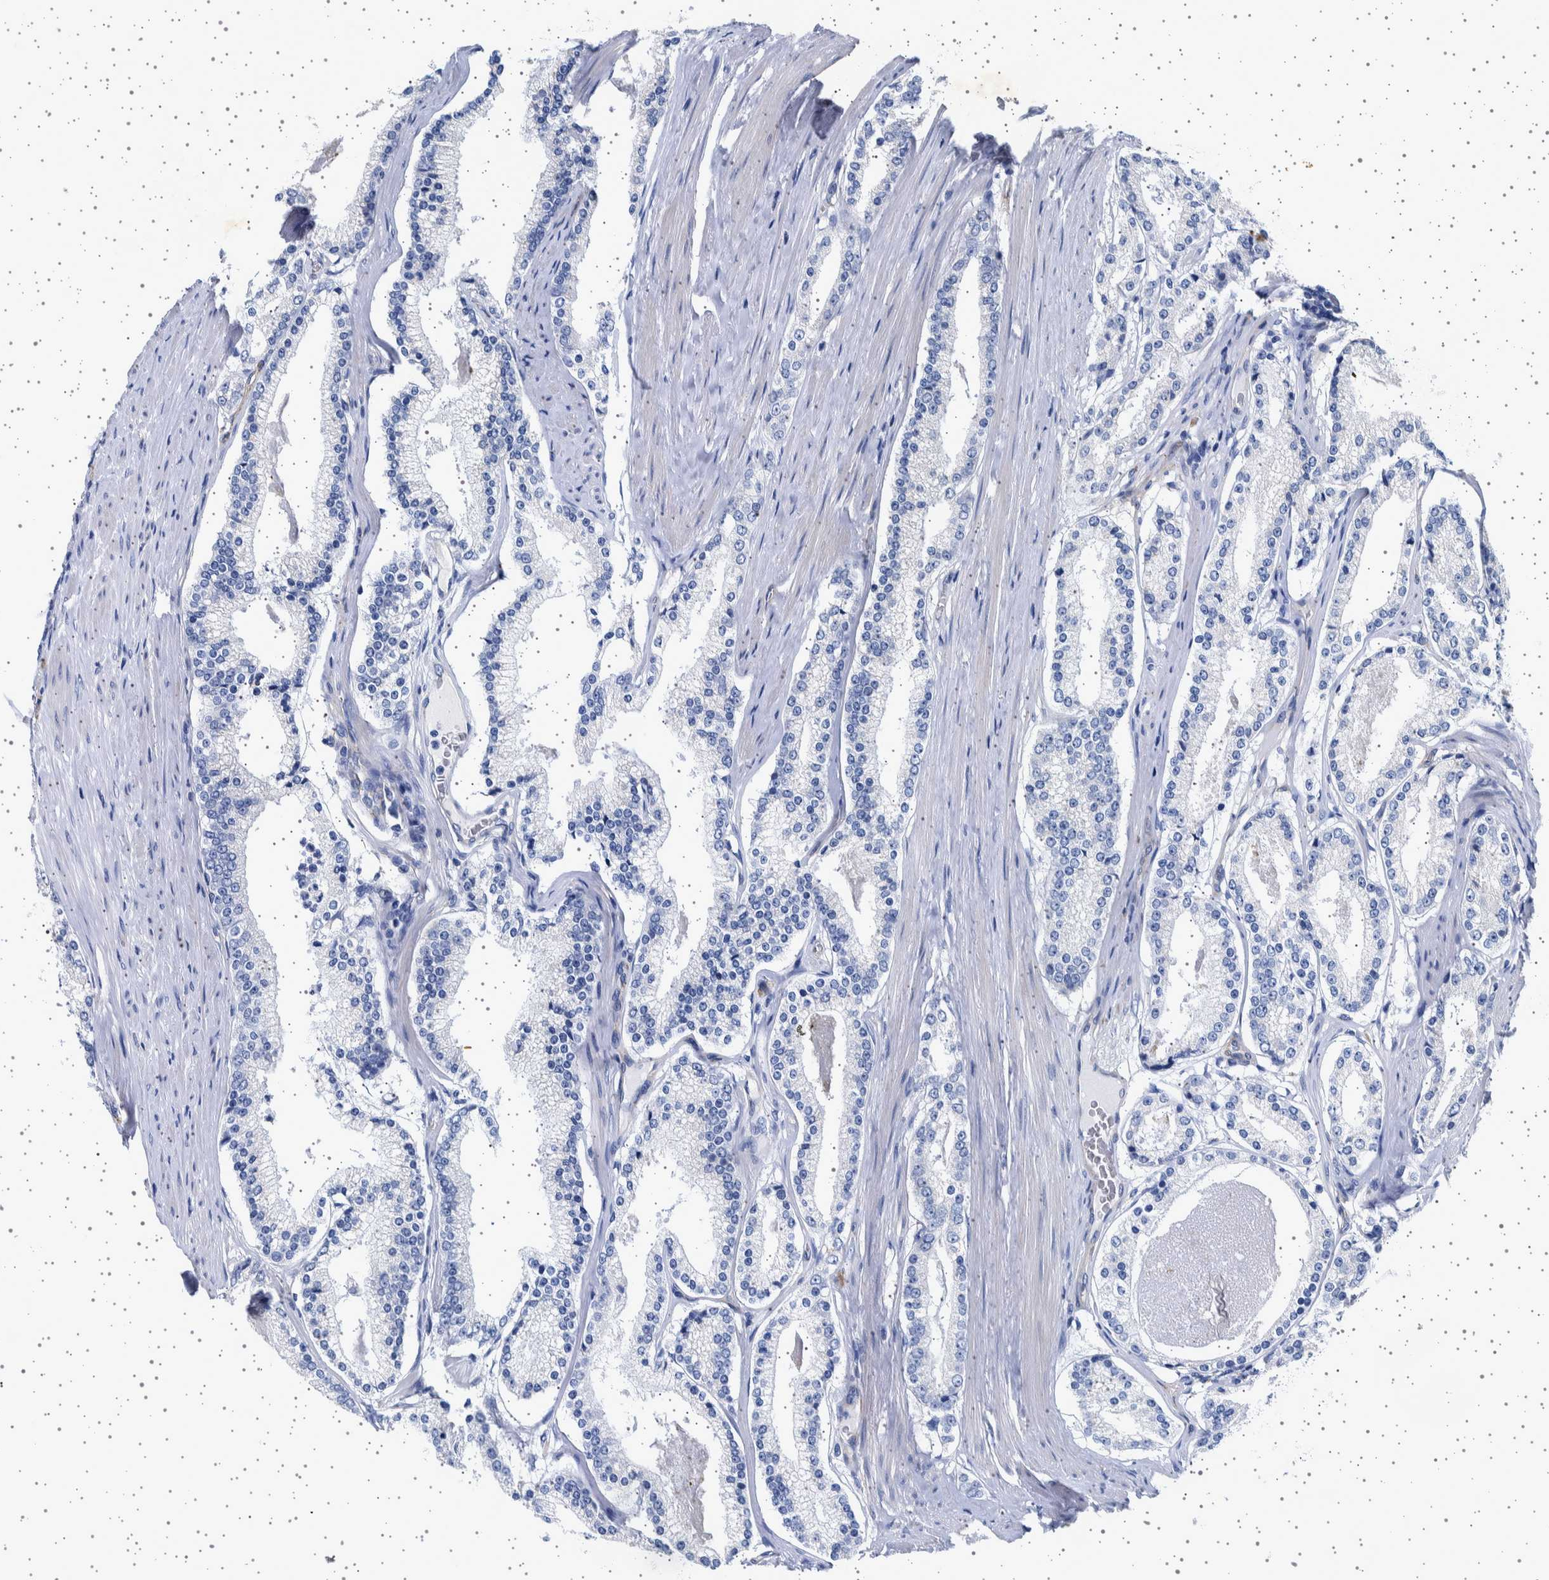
{"staining": {"intensity": "negative", "quantity": "none", "location": "none"}, "tissue": "prostate cancer", "cell_type": "Tumor cells", "image_type": "cancer", "snomed": [{"axis": "morphology", "description": "Adenocarcinoma, Low grade"}, {"axis": "topography", "description": "Prostate"}], "caption": "A high-resolution image shows immunohistochemistry staining of prostate low-grade adenocarcinoma, which exhibits no significant staining in tumor cells.", "gene": "SEPTIN4", "patient": {"sex": "male", "age": 70}}